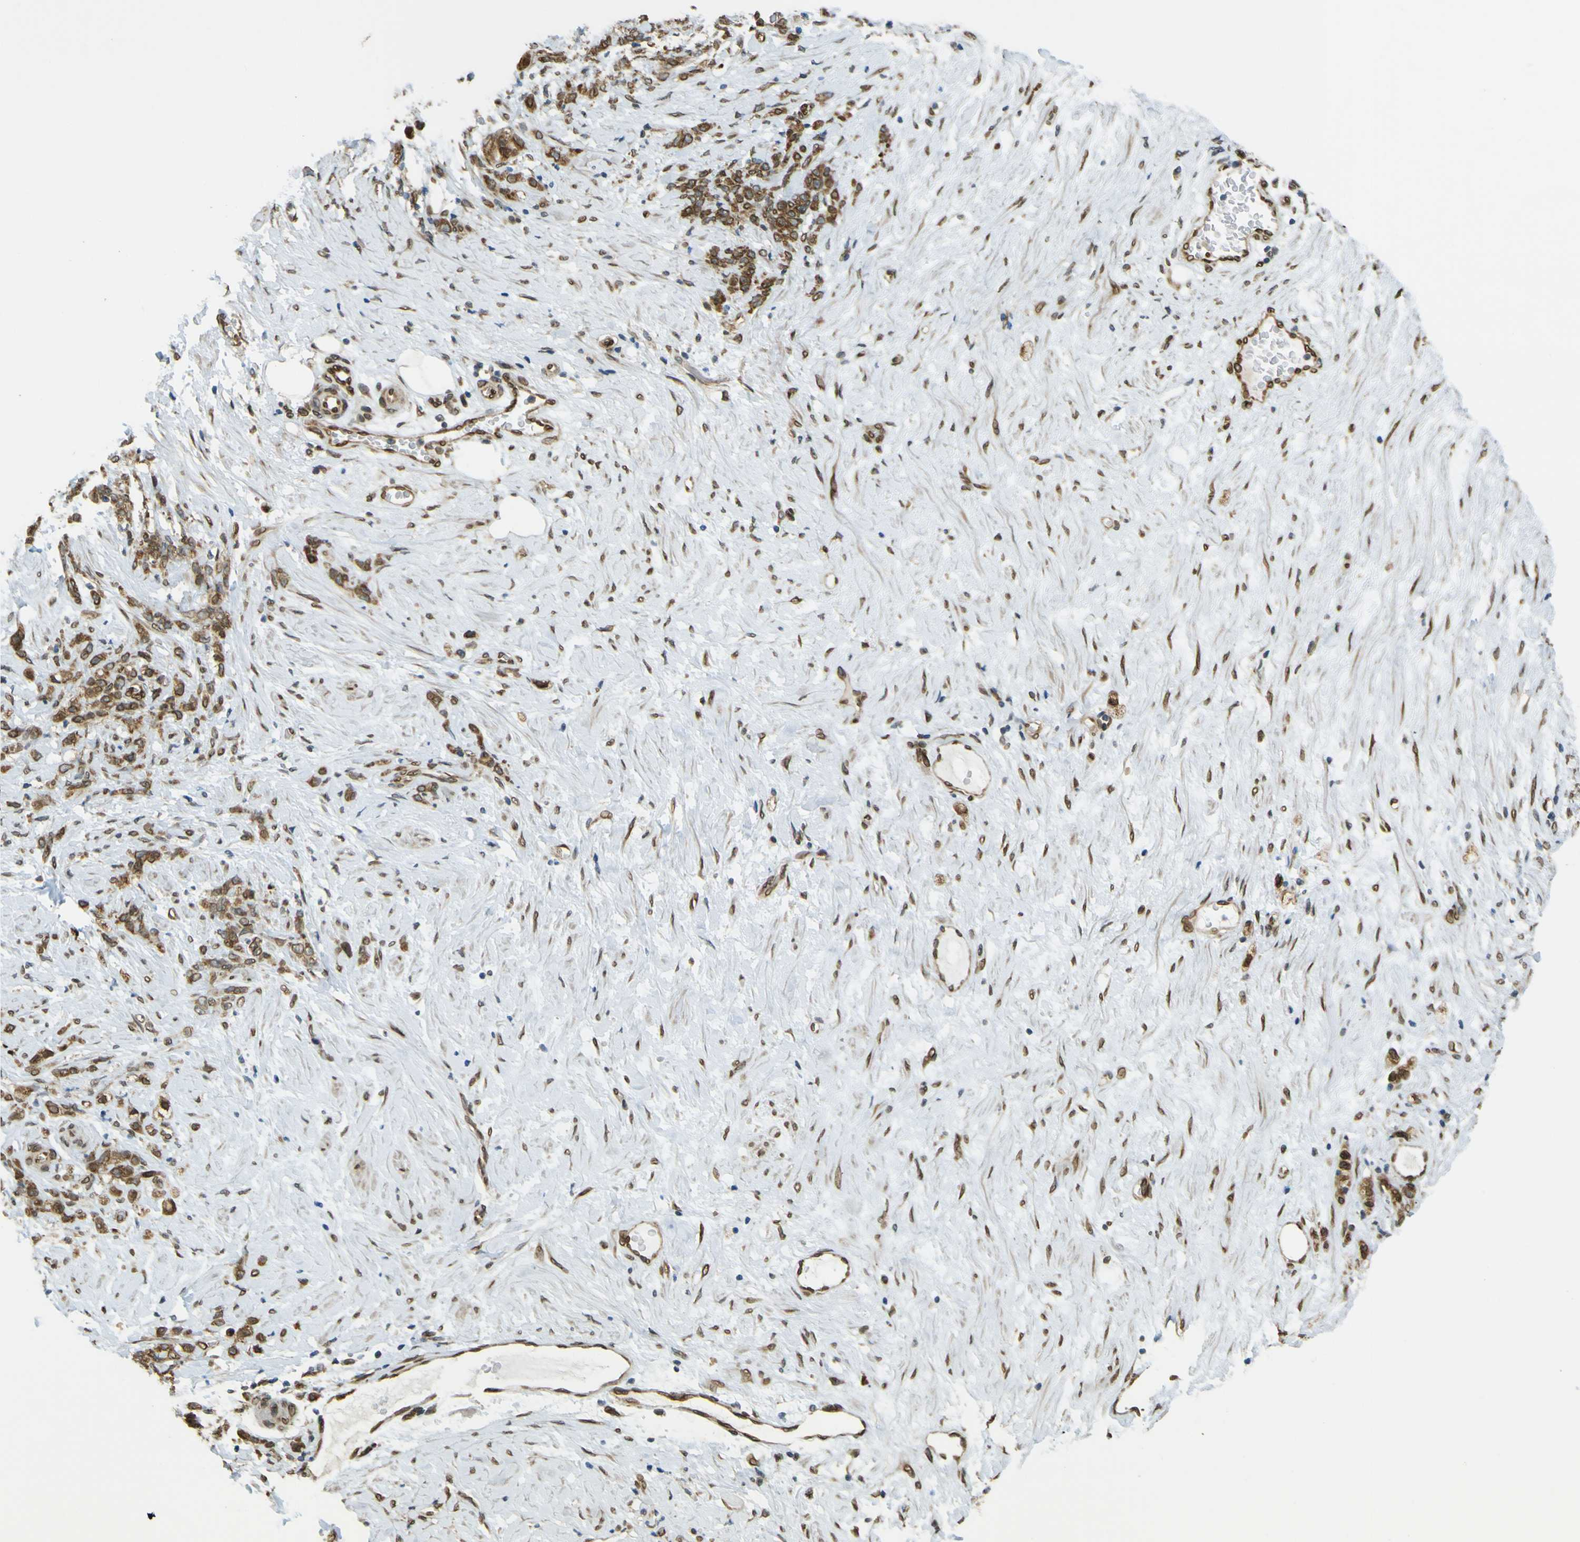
{"staining": {"intensity": "moderate", "quantity": ">75%", "location": "cytoplasmic/membranous,nuclear"}, "tissue": "stomach cancer", "cell_type": "Tumor cells", "image_type": "cancer", "snomed": [{"axis": "morphology", "description": "Adenocarcinoma, NOS"}, {"axis": "topography", "description": "Stomach"}], "caption": "The micrograph demonstrates a brown stain indicating the presence of a protein in the cytoplasmic/membranous and nuclear of tumor cells in stomach adenocarcinoma.", "gene": "GALNT1", "patient": {"sex": "male", "age": 82}}